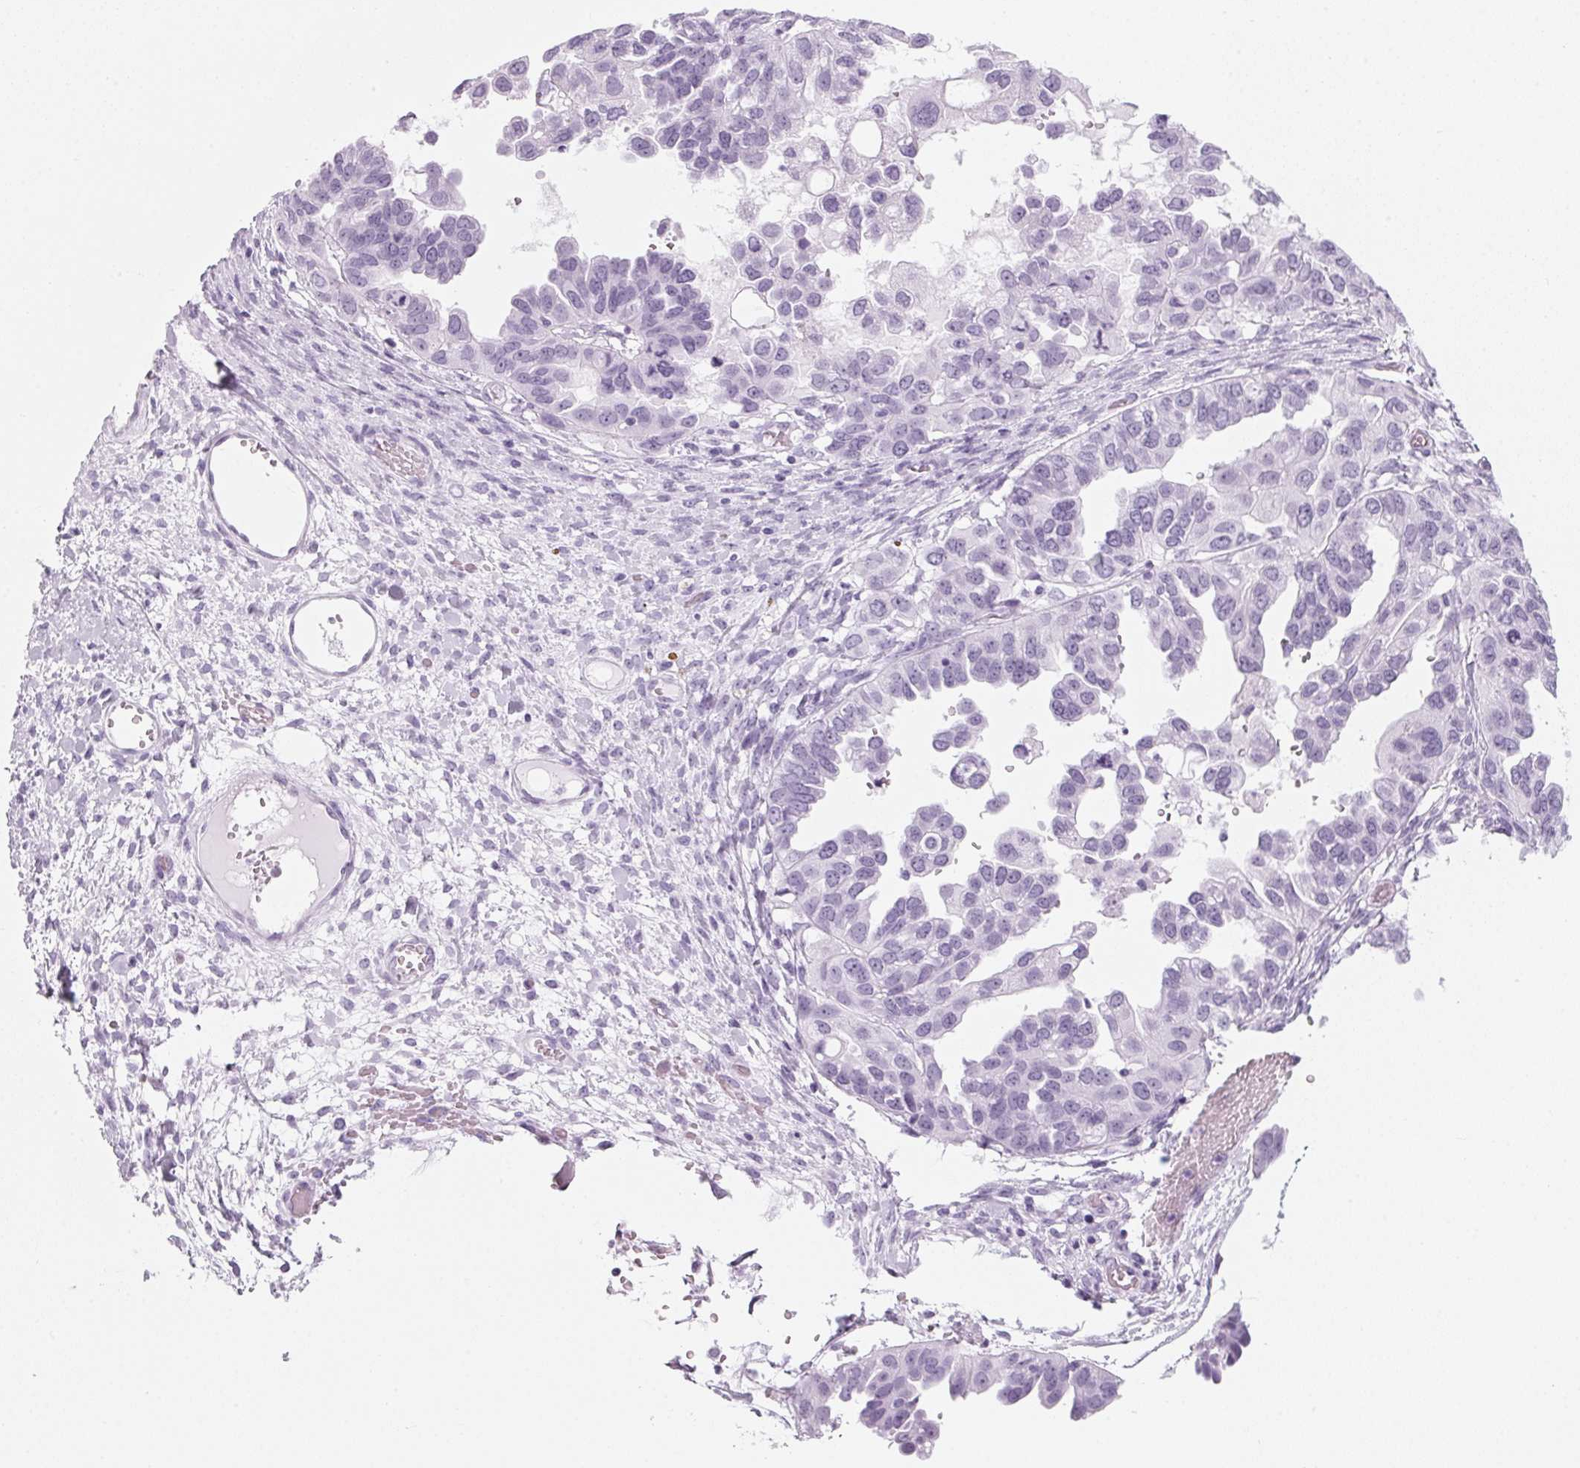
{"staining": {"intensity": "negative", "quantity": "none", "location": "none"}, "tissue": "ovarian cancer", "cell_type": "Tumor cells", "image_type": "cancer", "snomed": [{"axis": "morphology", "description": "Cystadenocarcinoma, serous, NOS"}, {"axis": "topography", "description": "Ovary"}], "caption": "Immunohistochemistry (IHC) micrograph of neoplastic tissue: serous cystadenocarcinoma (ovarian) stained with DAB reveals no significant protein staining in tumor cells.", "gene": "DNTTIP2", "patient": {"sex": "female", "age": 53}}